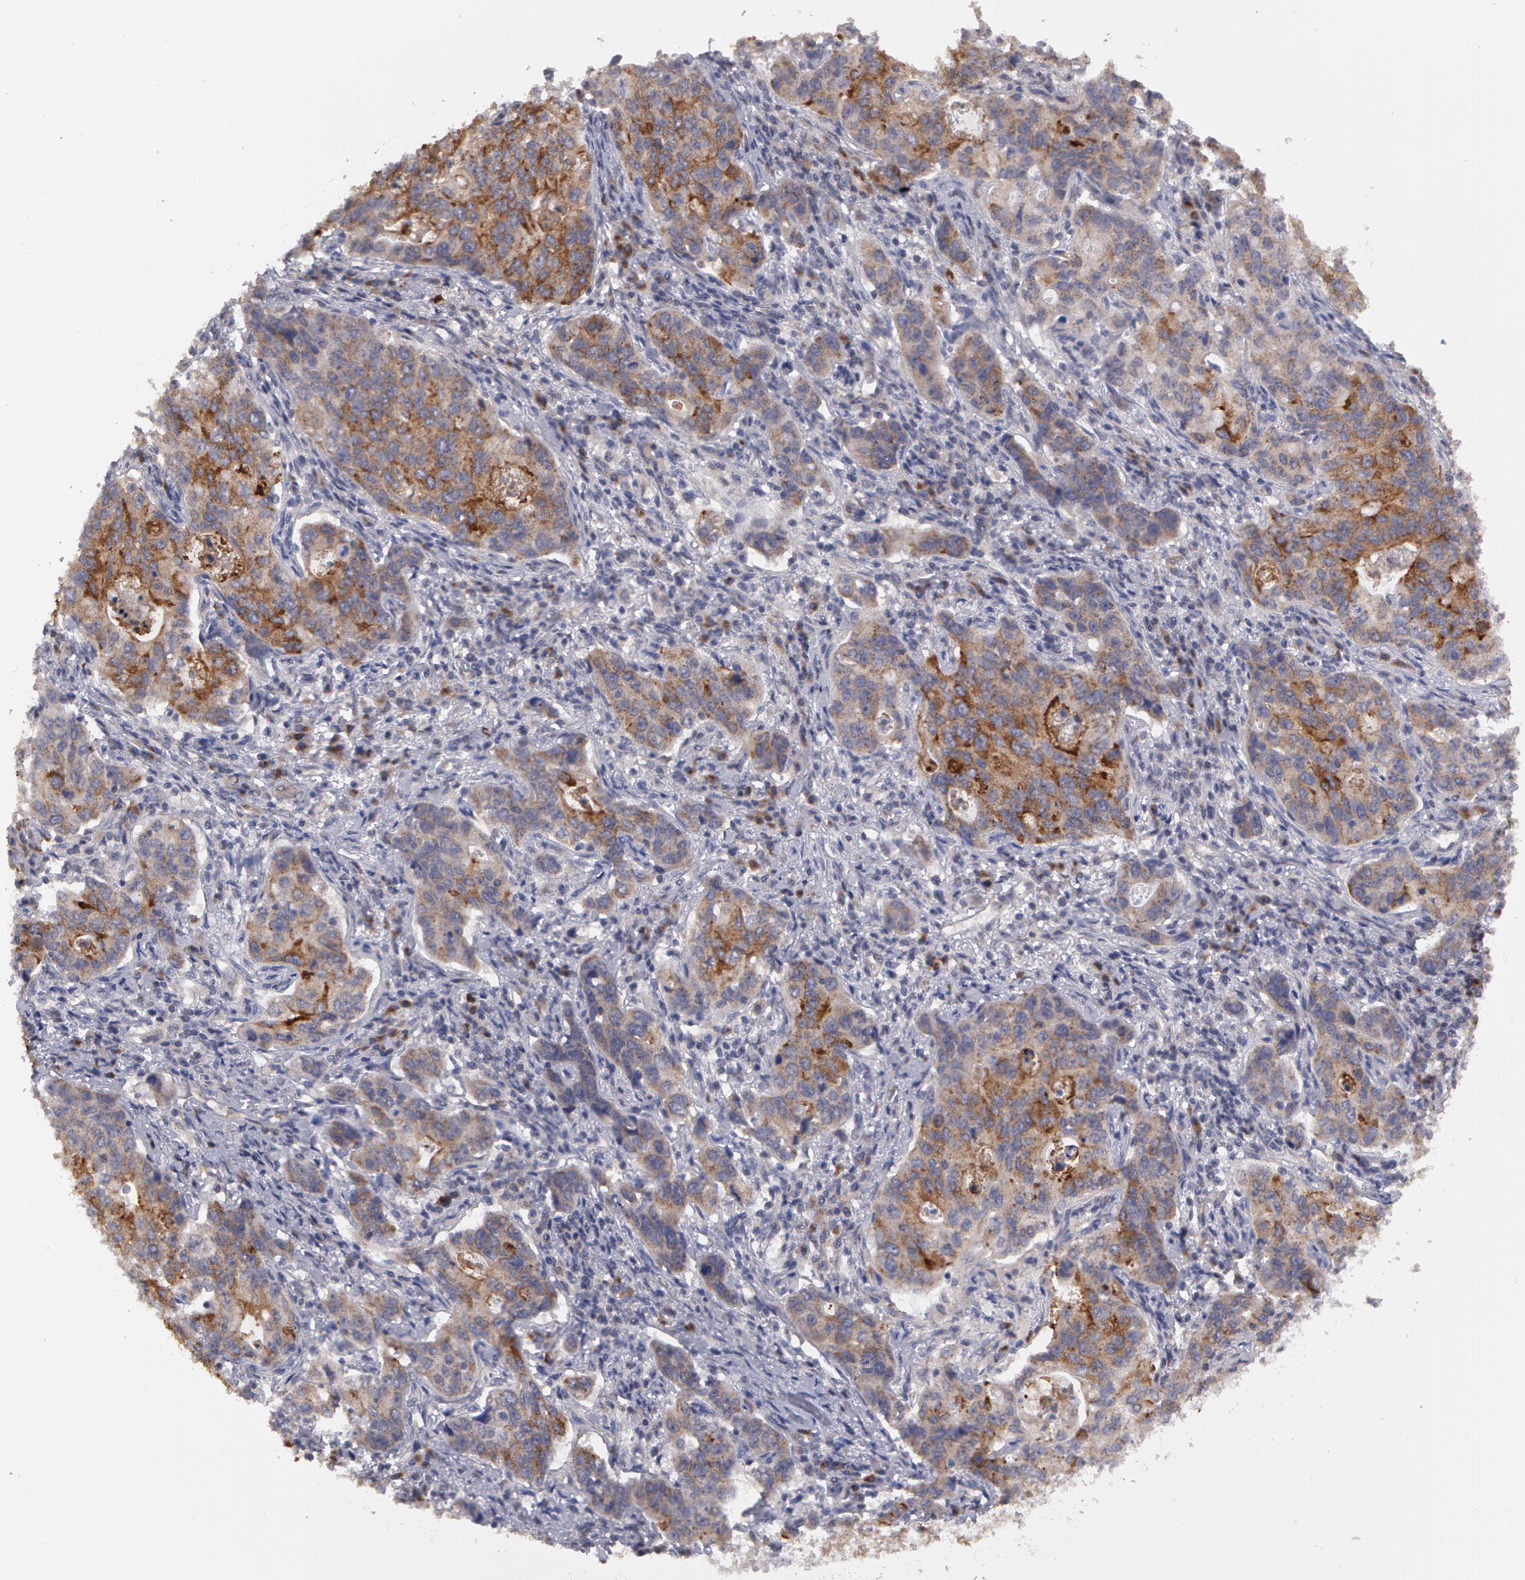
{"staining": {"intensity": "weak", "quantity": "25%-75%", "location": "cytoplasmic/membranous"}, "tissue": "stomach cancer", "cell_type": "Tumor cells", "image_type": "cancer", "snomed": [{"axis": "morphology", "description": "Adenocarcinoma, NOS"}, {"axis": "topography", "description": "Esophagus"}, {"axis": "topography", "description": "Stomach"}], "caption": "IHC photomicrograph of neoplastic tissue: human adenocarcinoma (stomach) stained using immunohistochemistry exhibits low levels of weak protein expression localized specifically in the cytoplasmic/membranous of tumor cells, appearing as a cytoplasmic/membranous brown color.", "gene": "STX5", "patient": {"sex": "male", "age": 74}}